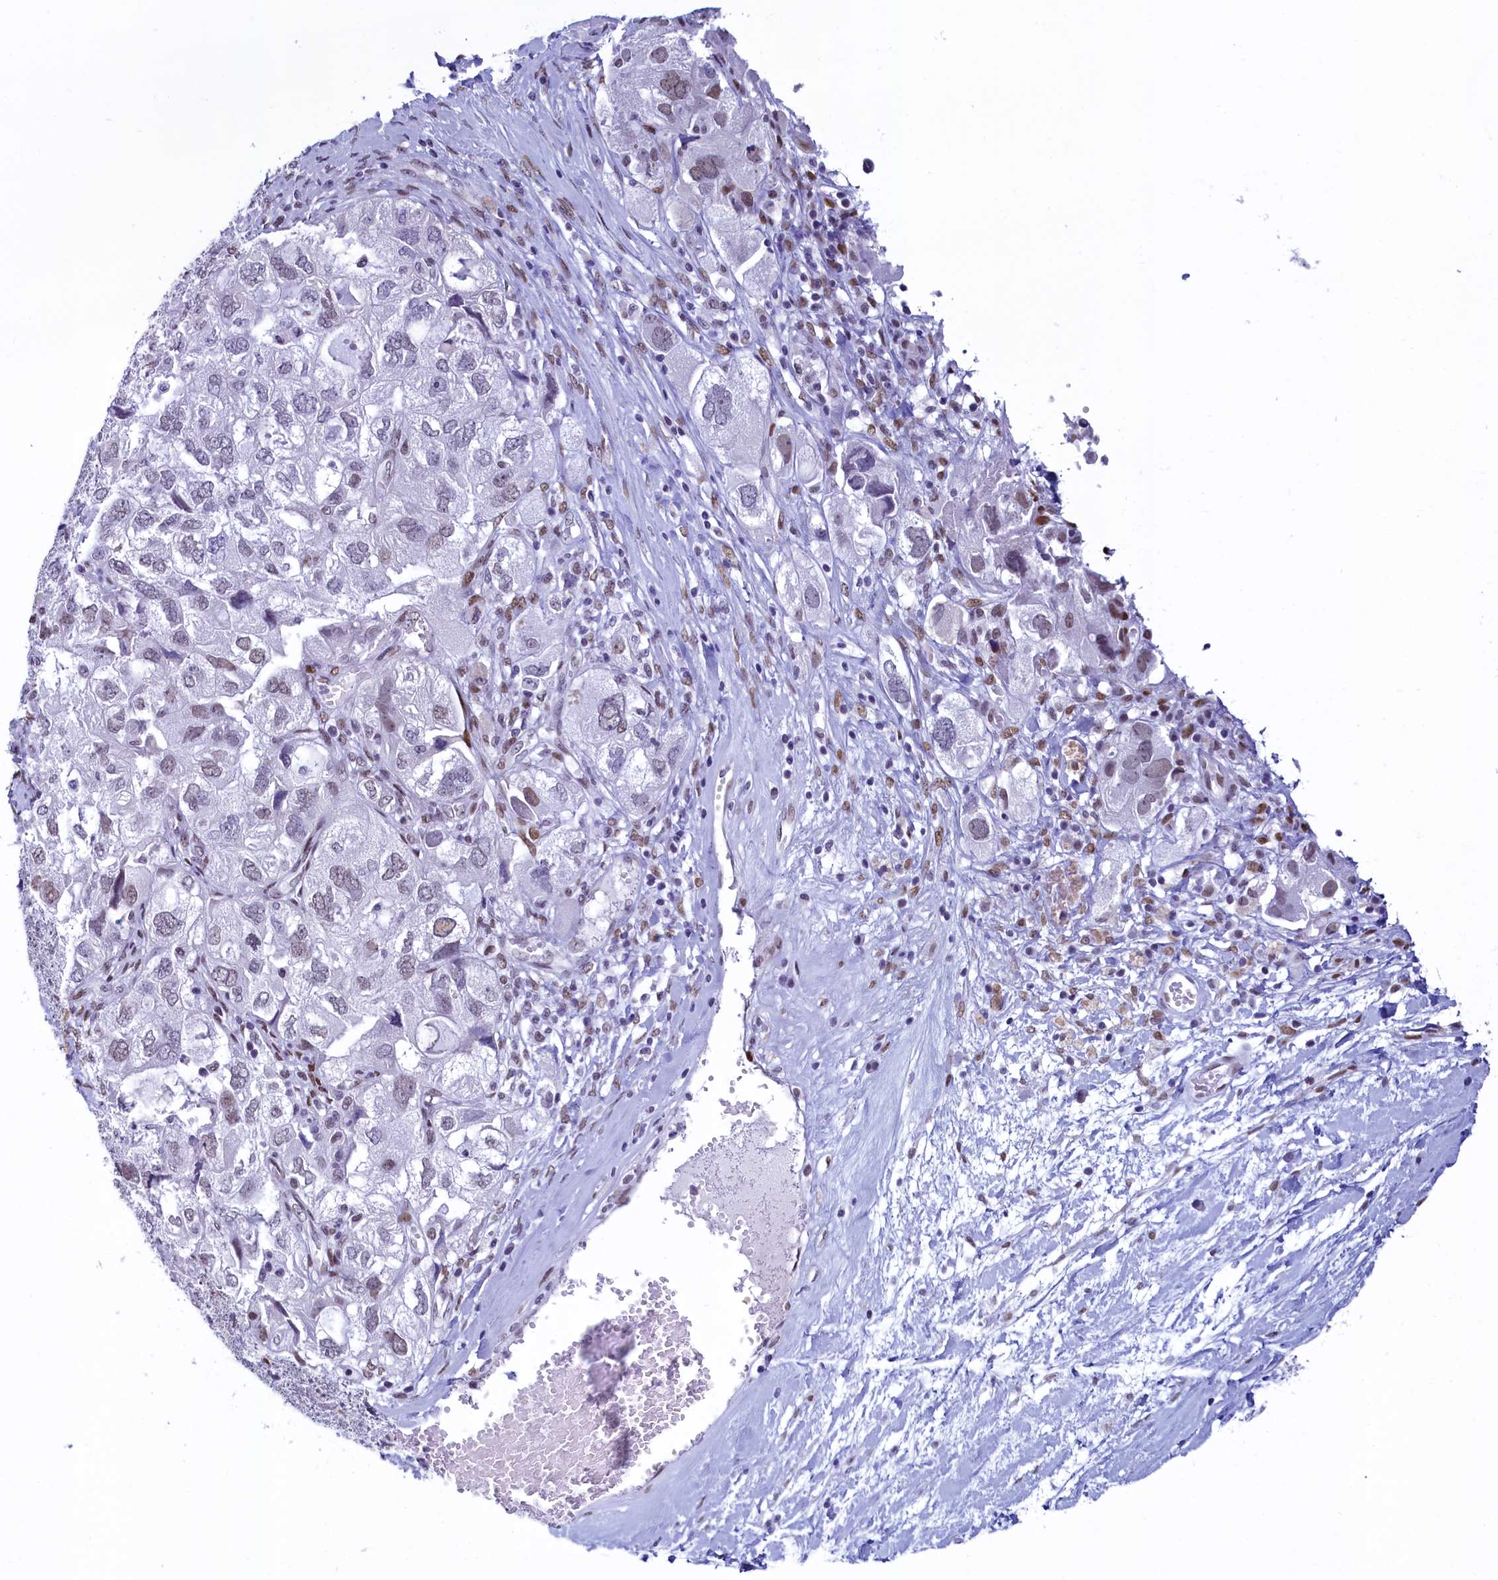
{"staining": {"intensity": "weak", "quantity": "25%-75%", "location": "nuclear"}, "tissue": "ovarian cancer", "cell_type": "Tumor cells", "image_type": "cancer", "snomed": [{"axis": "morphology", "description": "Carcinoma, NOS"}, {"axis": "morphology", "description": "Cystadenocarcinoma, serous, NOS"}, {"axis": "topography", "description": "Ovary"}], "caption": "Tumor cells show low levels of weak nuclear expression in about 25%-75% of cells in ovarian cancer.", "gene": "SUGP2", "patient": {"sex": "female", "age": 69}}